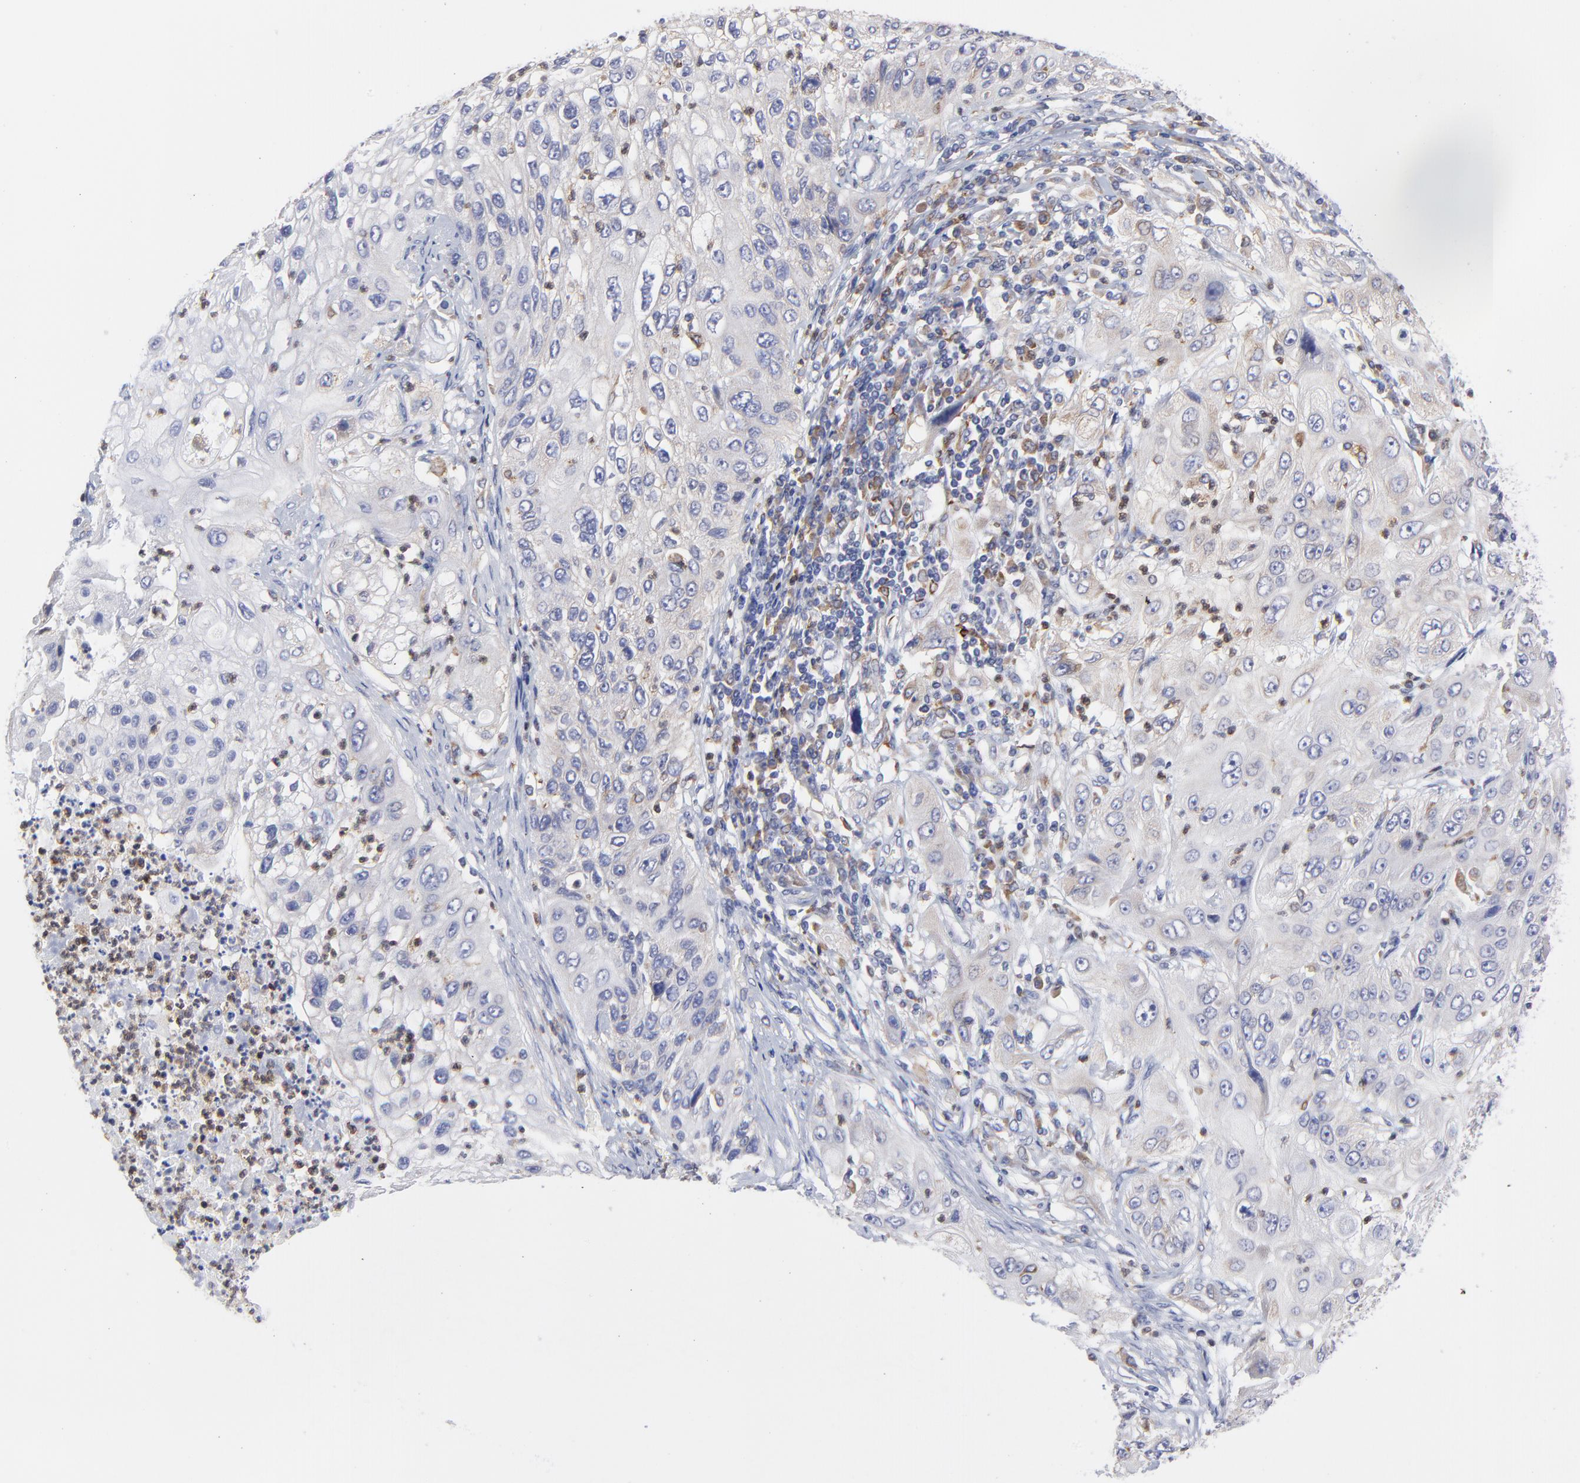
{"staining": {"intensity": "weak", "quantity": "<25%", "location": "cytoplasmic/membranous"}, "tissue": "lung cancer", "cell_type": "Tumor cells", "image_type": "cancer", "snomed": [{"axis": "morphology", "description": "Inflammation, NOS"}, {"axis": "morphology", "description": "Squamous cell carcinoma, NOS"}, {"axis": "topography", "description": "Lymph node"}, {"axis": "topography", "description": "Soft tissue"}, {"axis": "topography", "description": "Lung"}], "caption": "Tumor cells are negative for protein expression in human lung squamous cell carcinoma.", "gene": "MOSPD2", "patient": {"sex": "male", "age": 66}}